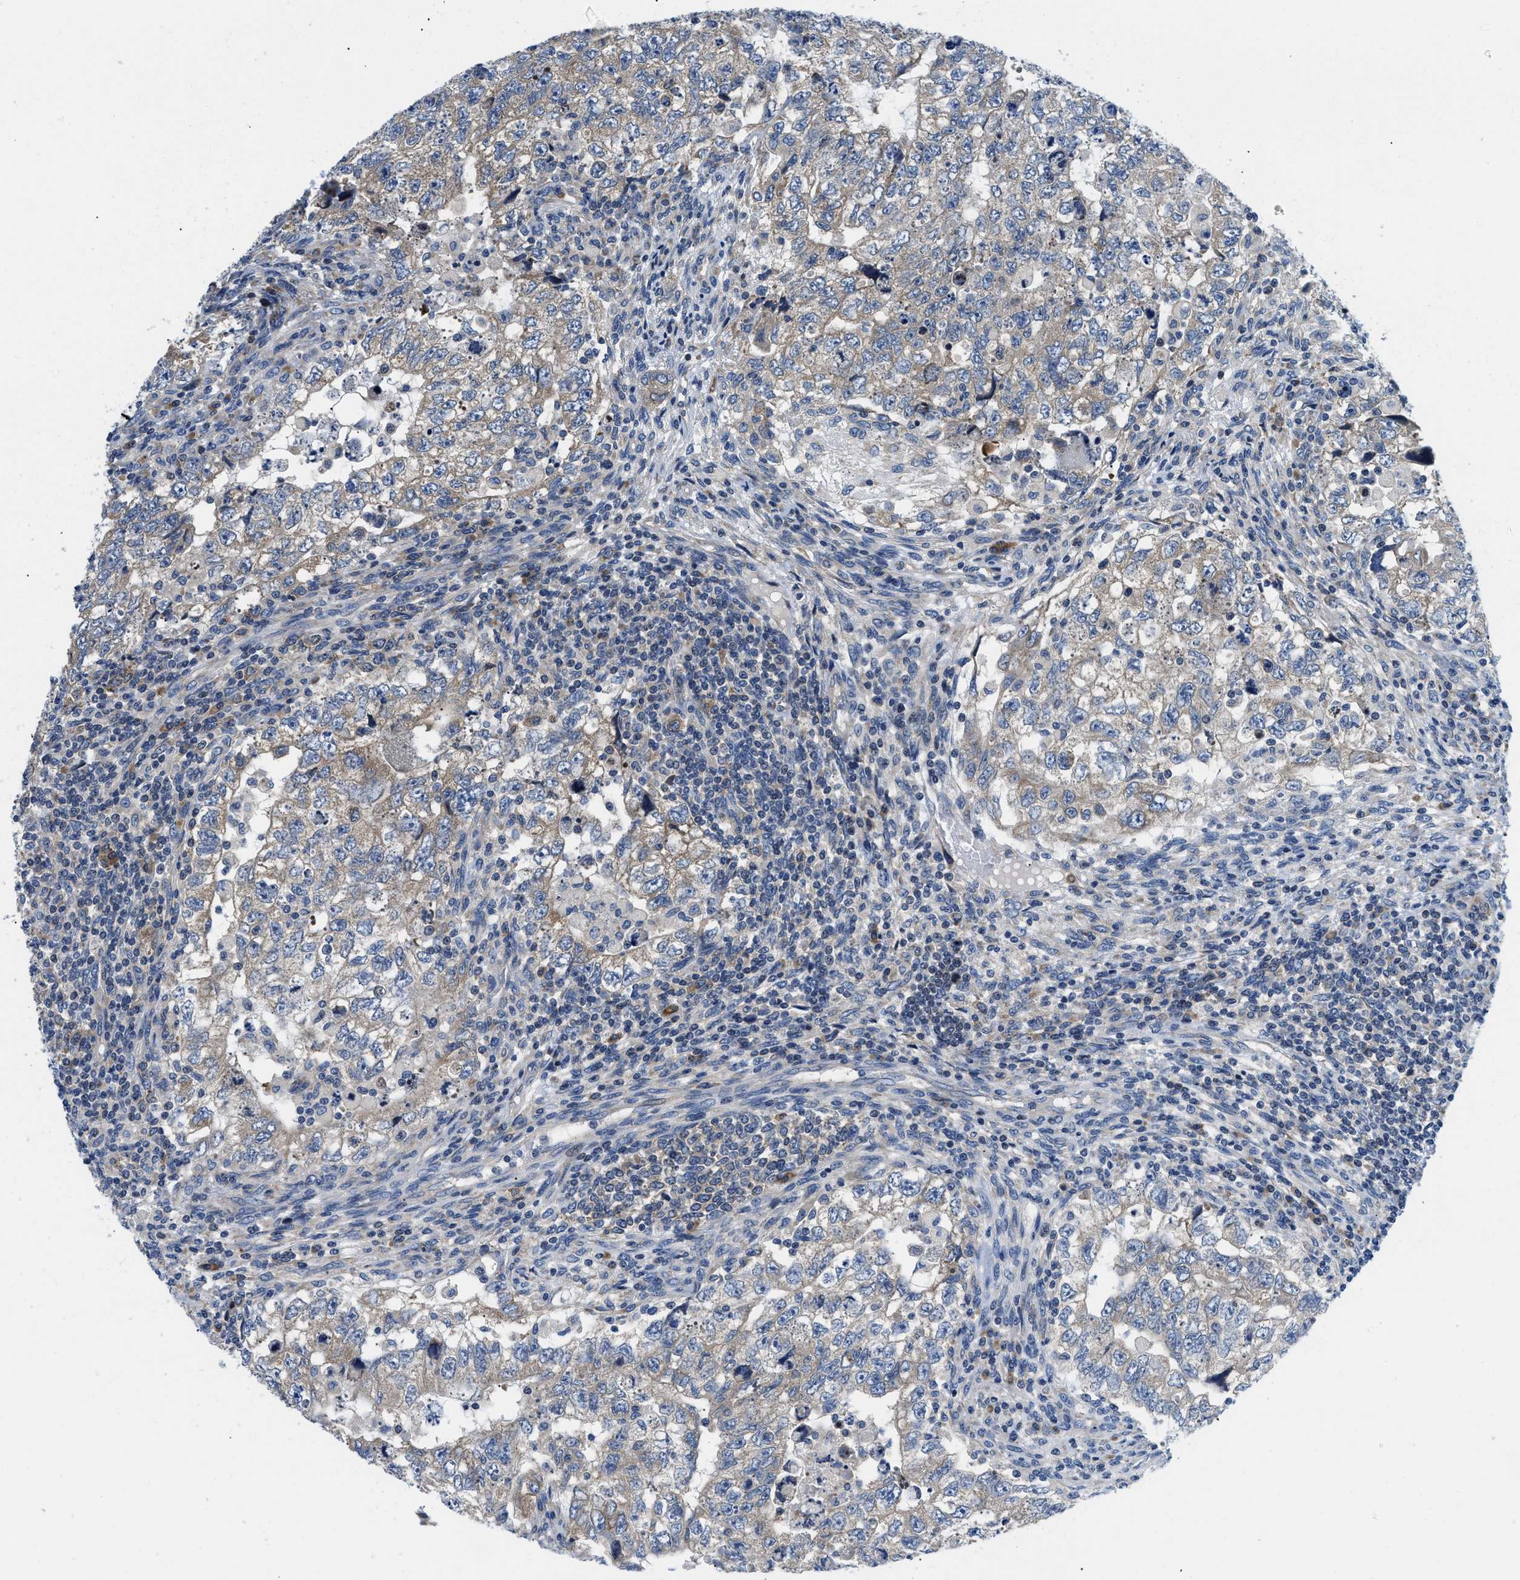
{"staining": {"intensity": "weak", "quantity": "<25%", "location": "cytoplasmic/membranous"}, "tissue": "testis cancer", "cell_type": "Tumor cells", "image_type": "cancer", "snomed": [{"axis": "morphology", "description": "Carcinoma, Embryonal, NOS"}, {"axis": "topography", "description": "Testis"}], "caption": "Immunohistochemistry (IHC) photomicrograph of human testis embryonal carcinoma stained for a protein (brown), which shows no staining in tumor cells. The staining was performed using DAB (3,3'-diaminobenzidine) to visualize the protein expression in brown, while the nuclei were stained in blue with hematoxylin (Magnification: 20x).", "gene": "IKBKE", "patient": {"sex": "male", "age": 36}}